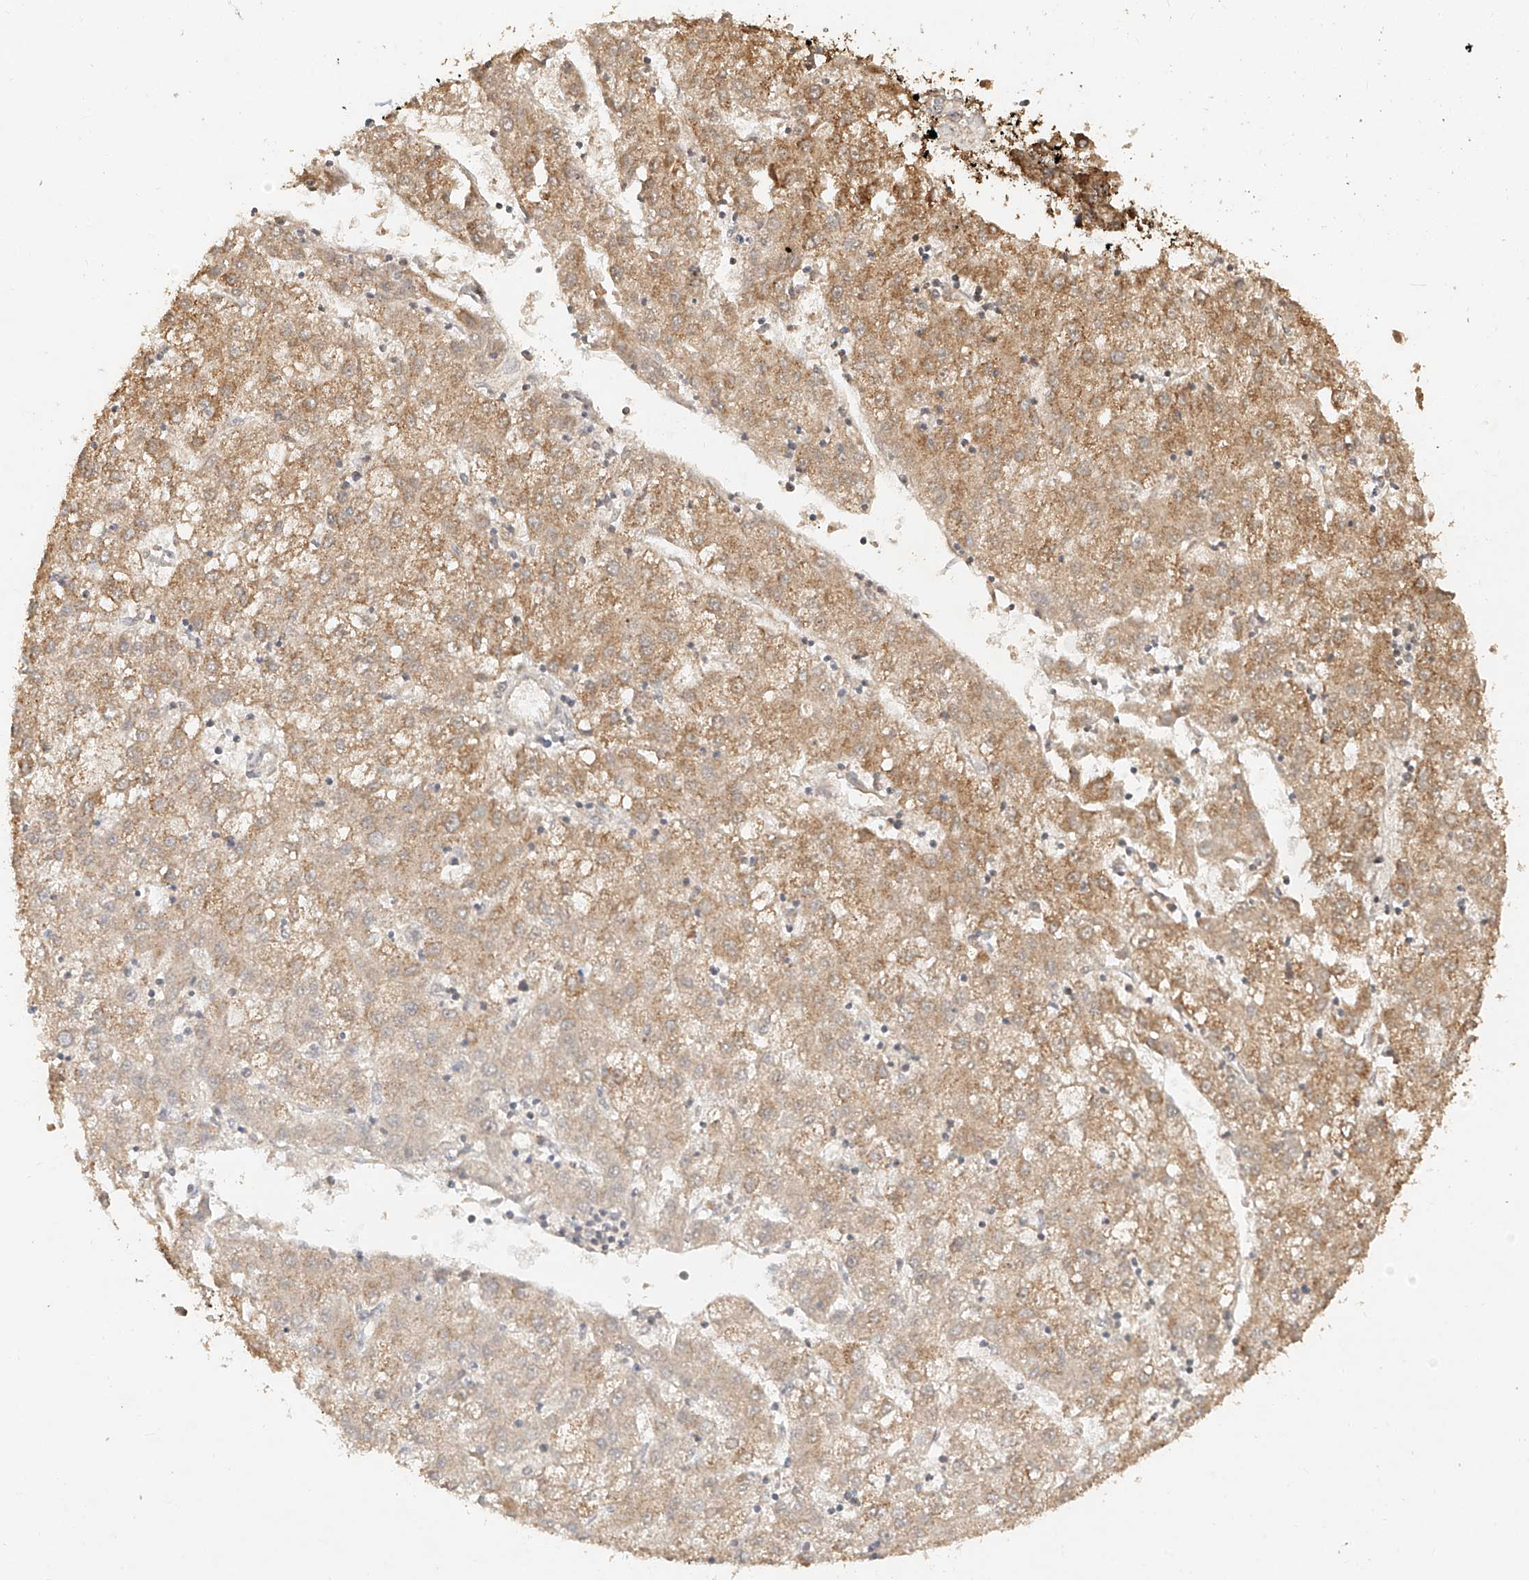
{"staining": {"intensity": "moderate", "quantity": ">75%", "location": "cytoplasmic/membranous"}, "tissue": "liver cancer", "cell_type": "Tumor cells", "image_type": "cancer", "snomed": [{"axis": "morphology", "description": "Carcinoma, Hepatocellular, NOS"}, {"axis": "topography", "description": "Liver"}], "caption": "Immunohistochemistry (IHC) photomicrograph of human liver hepatocellular carcinoma stained for a protein (brown), which demonstrates medium levels of moderate cytoplasmic/membranous staining in about >75% of tumor cells.", "gene": "CXorf58", "patient": {"sex": "male", "age": 72}}